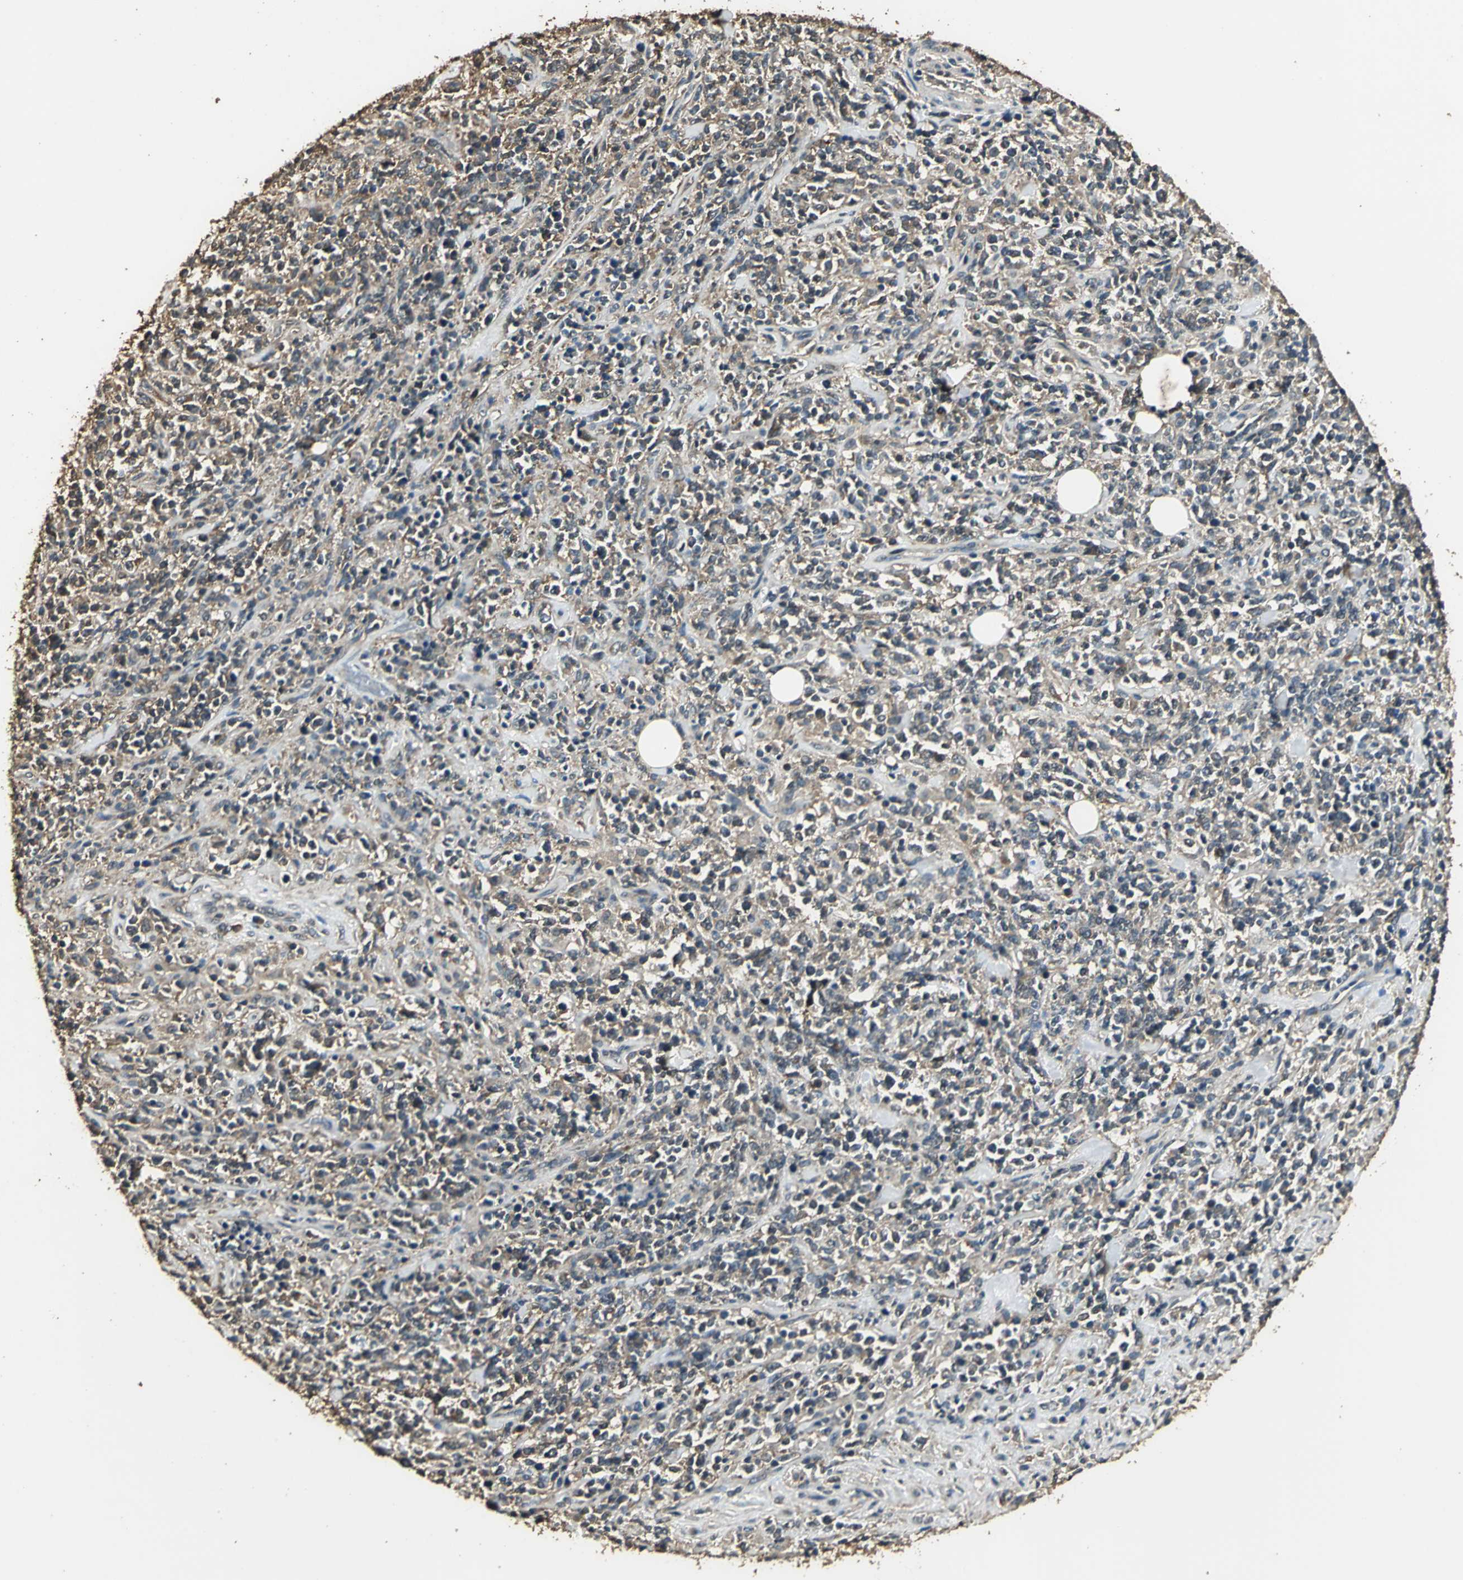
{"staining": {"intensity": "moderate", "quantity": ">75%", "location": "cytoplasmic/membranous"}, "tissue": "lymphoma", "cell_type": "Tumor cells", "image_type": "cancer", "snomed": [{"axis": "morphology", "description": "Malignant lymphoma, non-Hodgkin's type, High grade"}, {"axis": "topography", "description": "Soft tissue"}], "caption": "A photomicrograph of human high-grade malignant lymphoma, non-Hodgkin's type stained for a protein displays moderate cytoplasmic/membranous brown staining in tumor cells.", "gene": "TMPRSS4", "patient": {"sex": "male", "age": 18}}